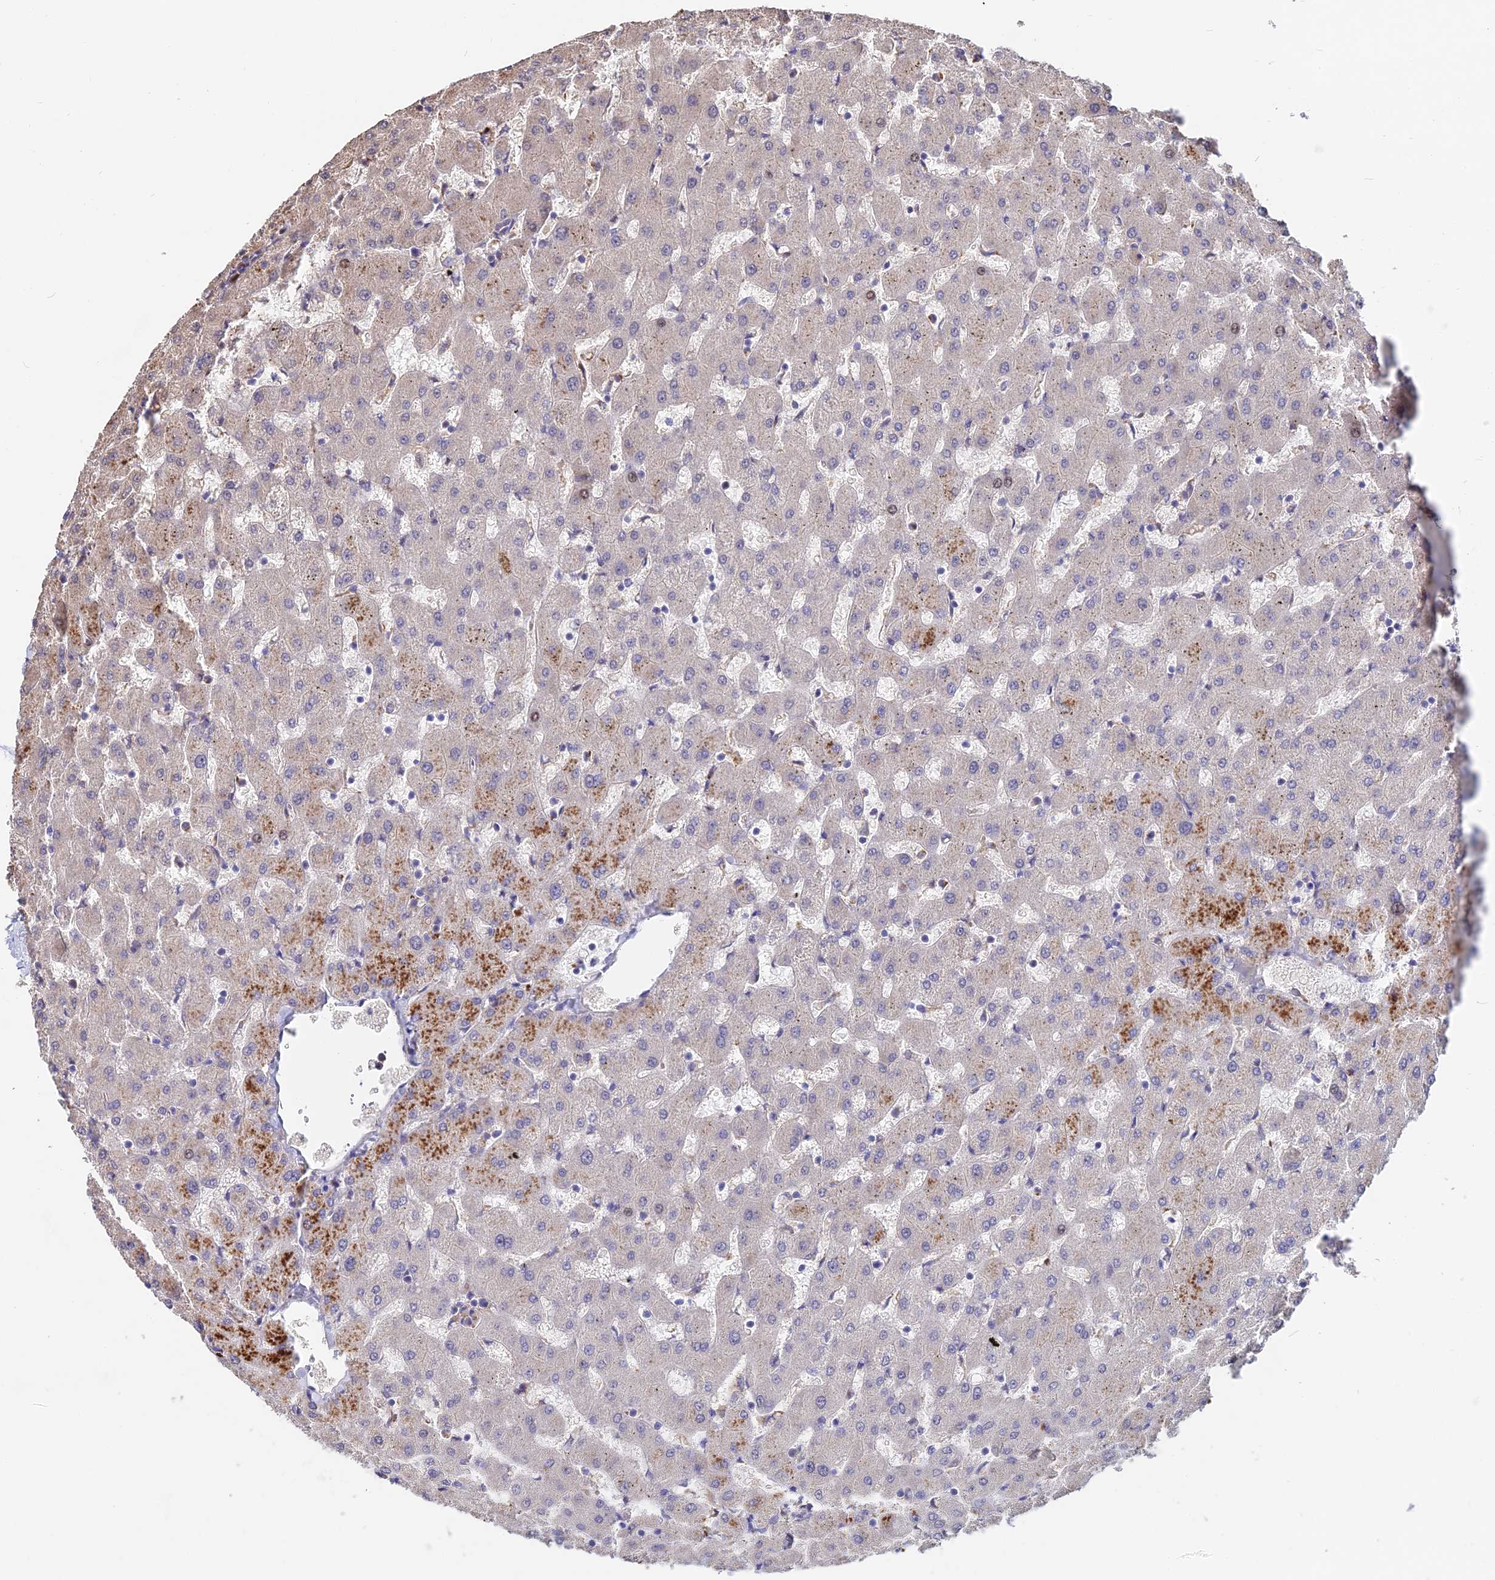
{"staining": {"intensity": "weak", "quantity": "<25%", "location": "cytoplasmic/membranous"}, "tissue": "liver", "cell_type": "Cholangiocytes", "image_type": "normal", "snomed": [{"axis": "morphology", "description": "Normal tissue, NOS"}, {"axis": "topography", "description": "Liver"}], "caption": "DAB immunohistochemical staining of benign liver reveals no significant staining in cholangiocytes.", "gene": "ACTR5", "patient": {"sex": "female", "age": 63}}